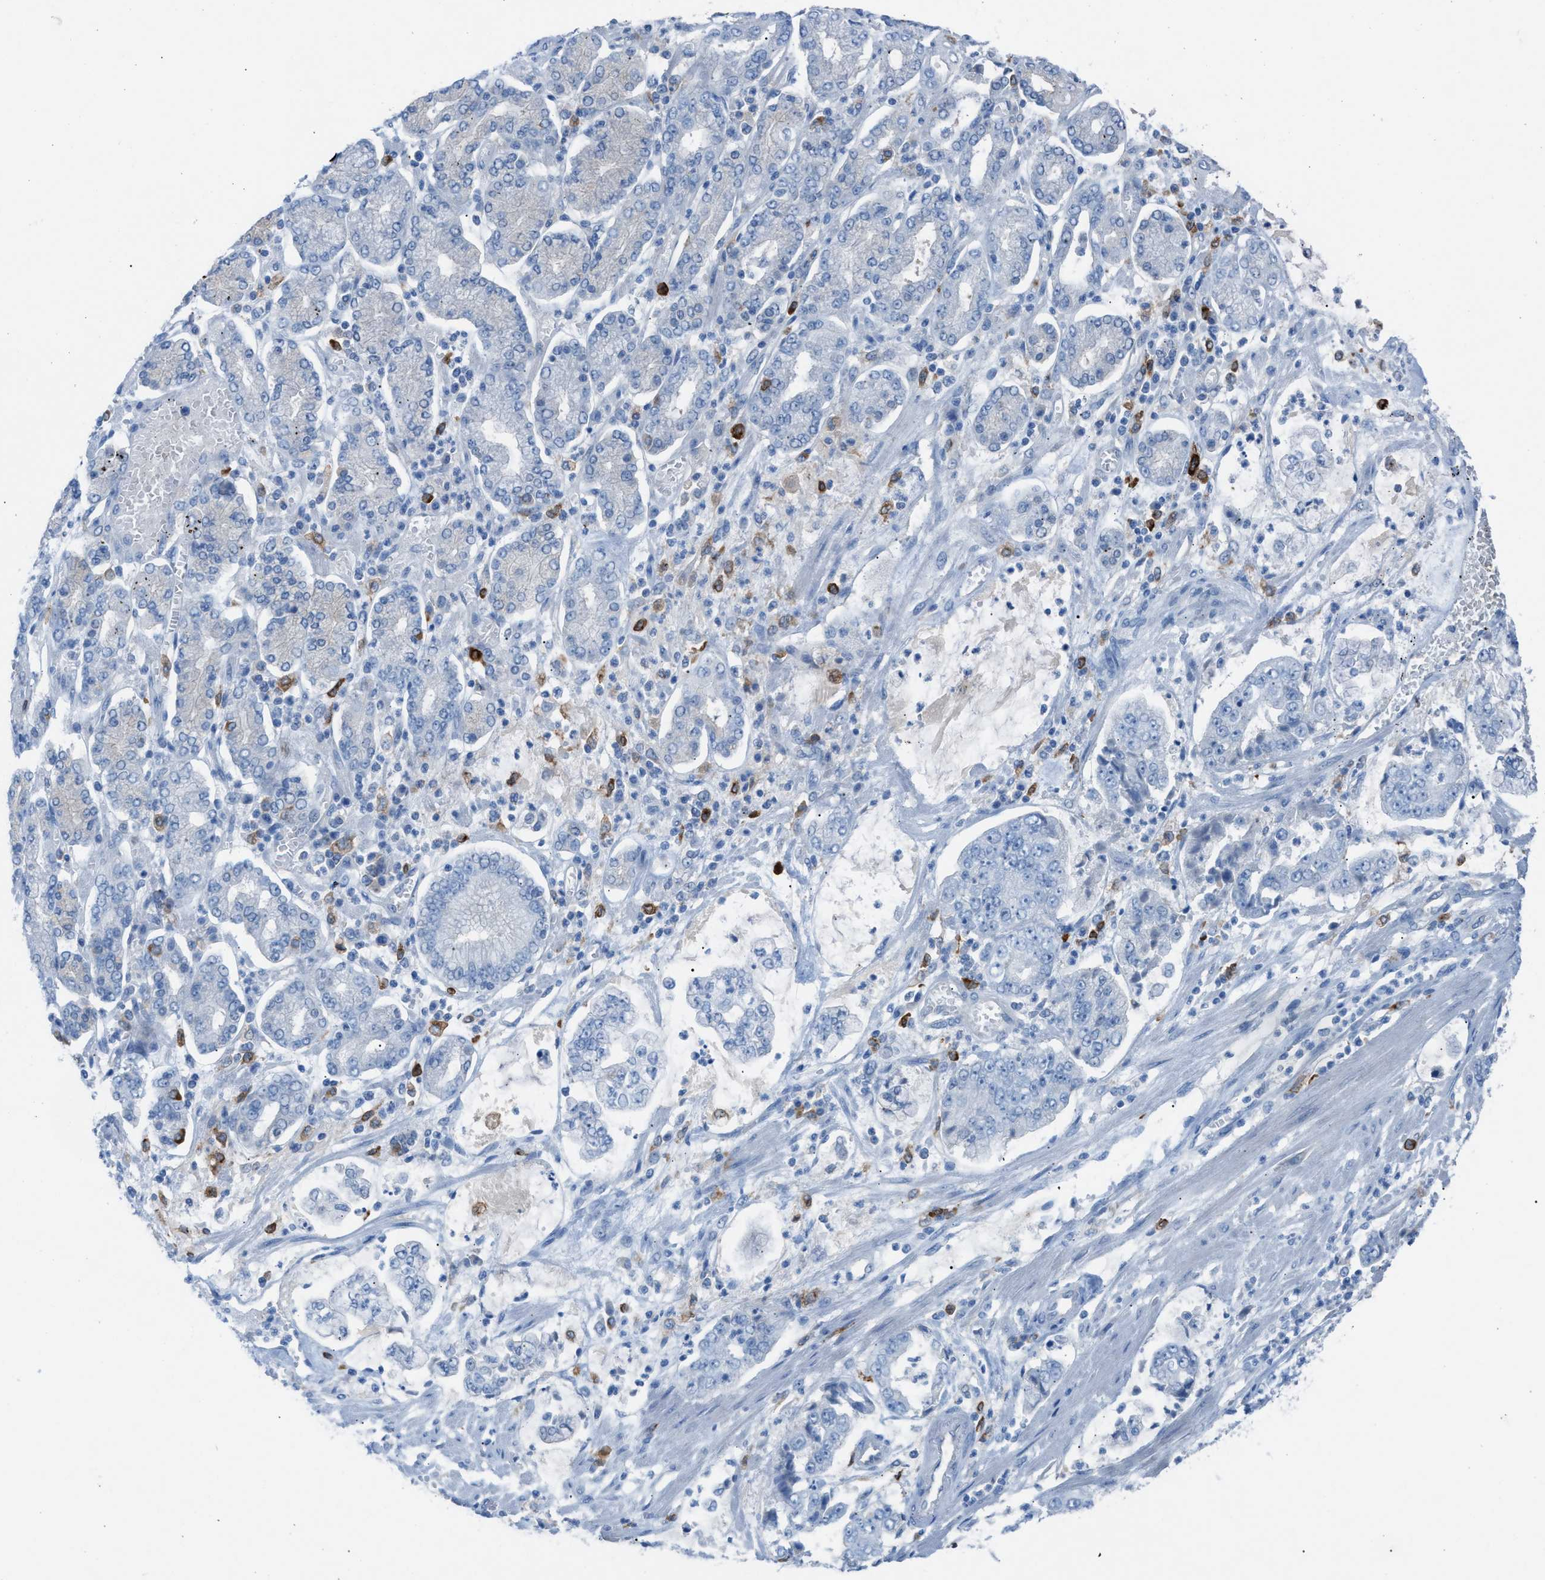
{"staining": {"intensity": "negative", "quantity": "none", "location": "none"}, "tissue": "stomach cancer", "cell_type": "Tumor cells", "image_type": "cancer", "snomed": [{"axis": "morphology", "description": "Adenocarcinoma, NOS"}, {"axis": "topography", "description": "Stomach"}], "caption": "Immunohistochemistry (IHC) photomicrograph of neoplastic tissue: human adenocarcinoma (stomach) stained with DAB (3,3'-diaminobenzidine) demonstrates no significant protein expression in tumor cells.", "gene": "CLEC10A", "patient": {"sex": "male", "age": 76}}